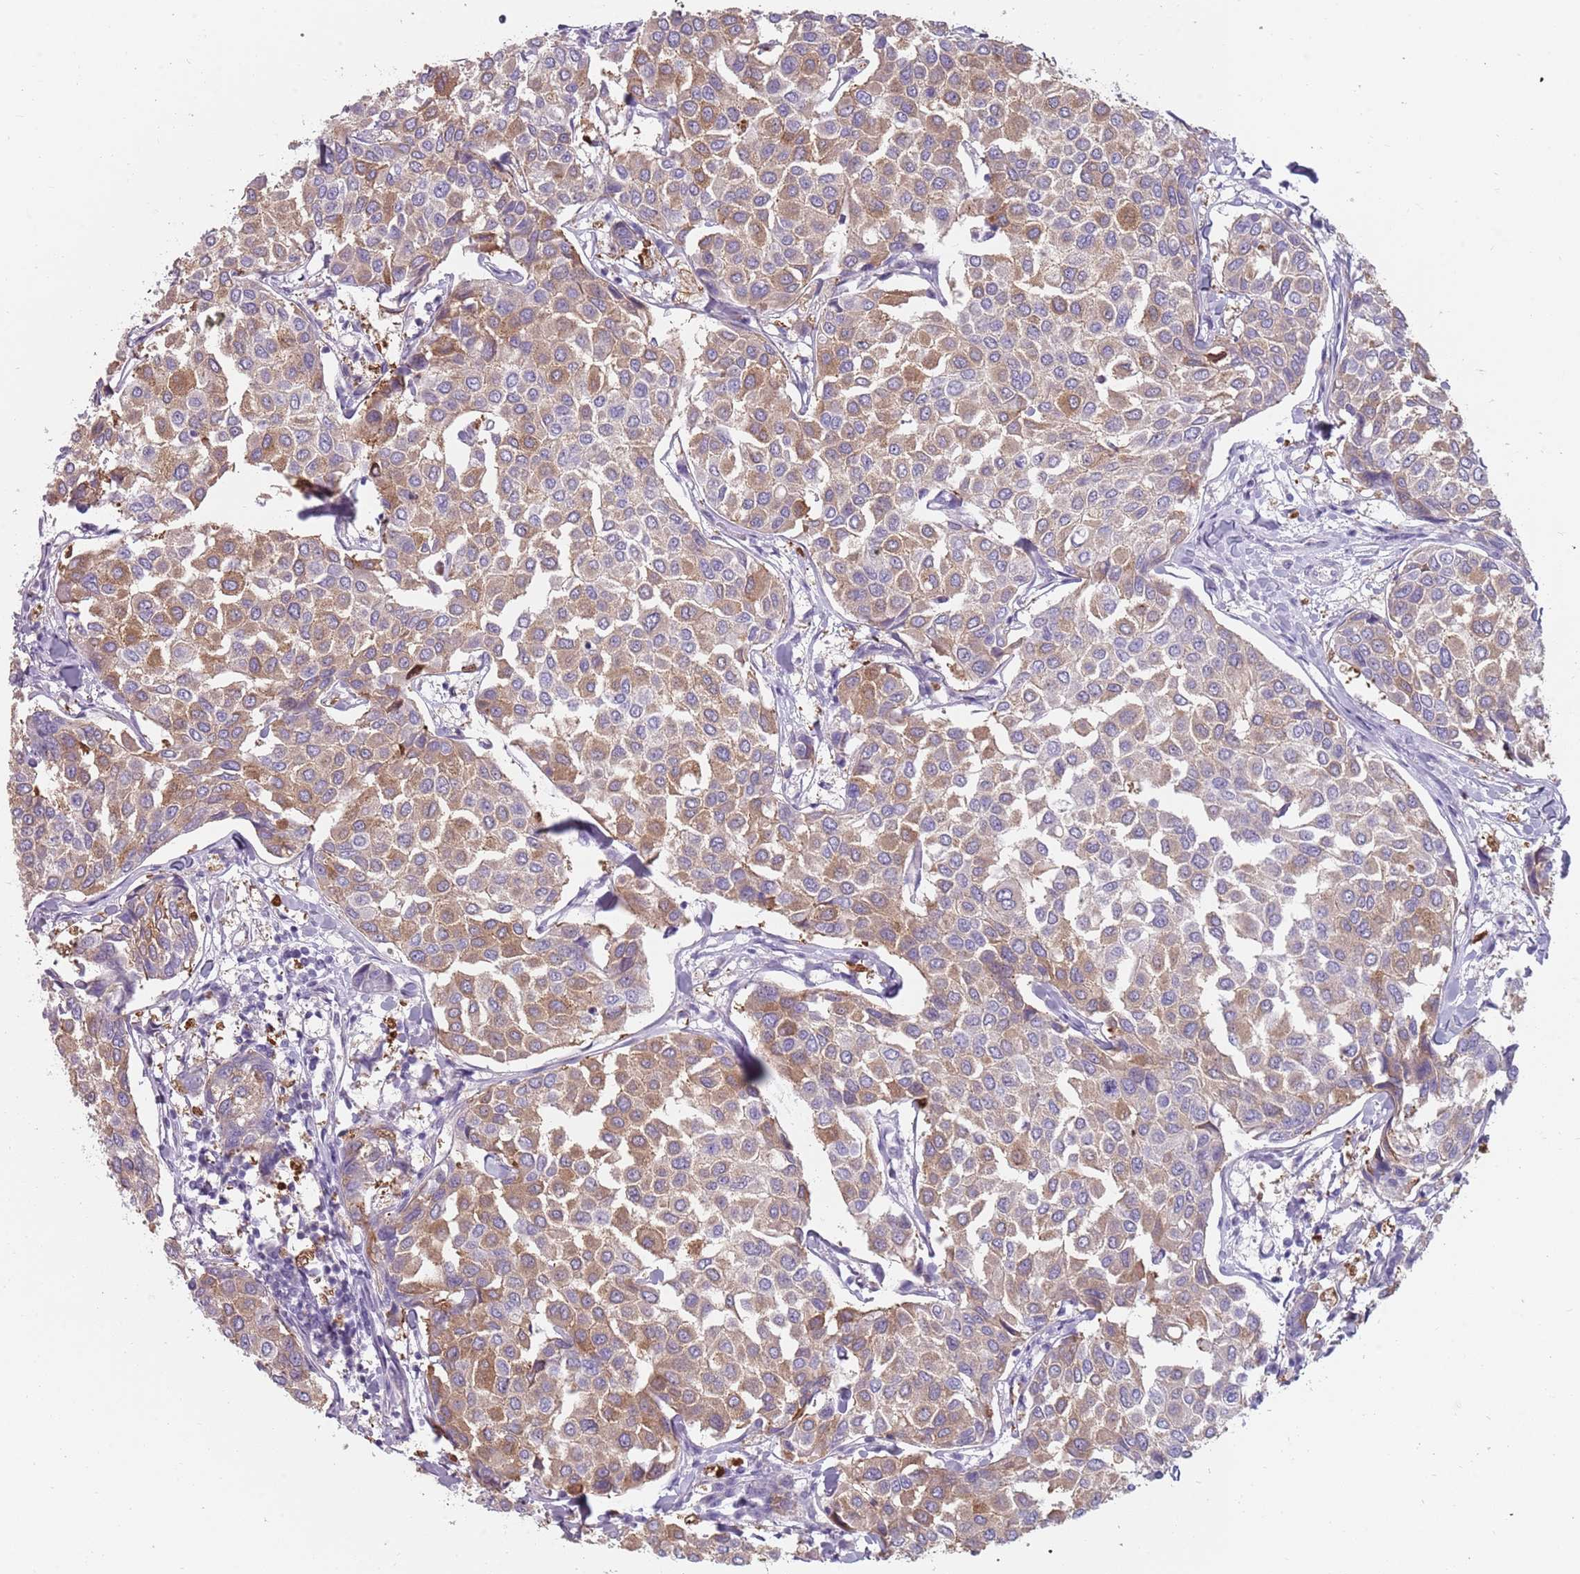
{"staining": {"intensity": "moderate", "quantity": "25%-75%", "location": "cytoplasmic/membranous"}, "tissue": "breast cancer", "cell_type": "Tumor cells", "image_type": "cancer", "snomed": [{"axis": "morphology", "description": "Duct carcinoma"}, {"axis": "topography", "description": "Breast"}], "caption": "Breast cancer (intraductal carcinoma) stained with DAB immunohistochemistry (IHC) displays medium levels of moderate cytoplasmic/membranous positivity in about 25%-75% of tumor cells. Immunohistochemistry stains the protein in brown and the nuclei are stained blue.", "gene": "DDX4", "patient": {"sex": "female", "age": 55}}